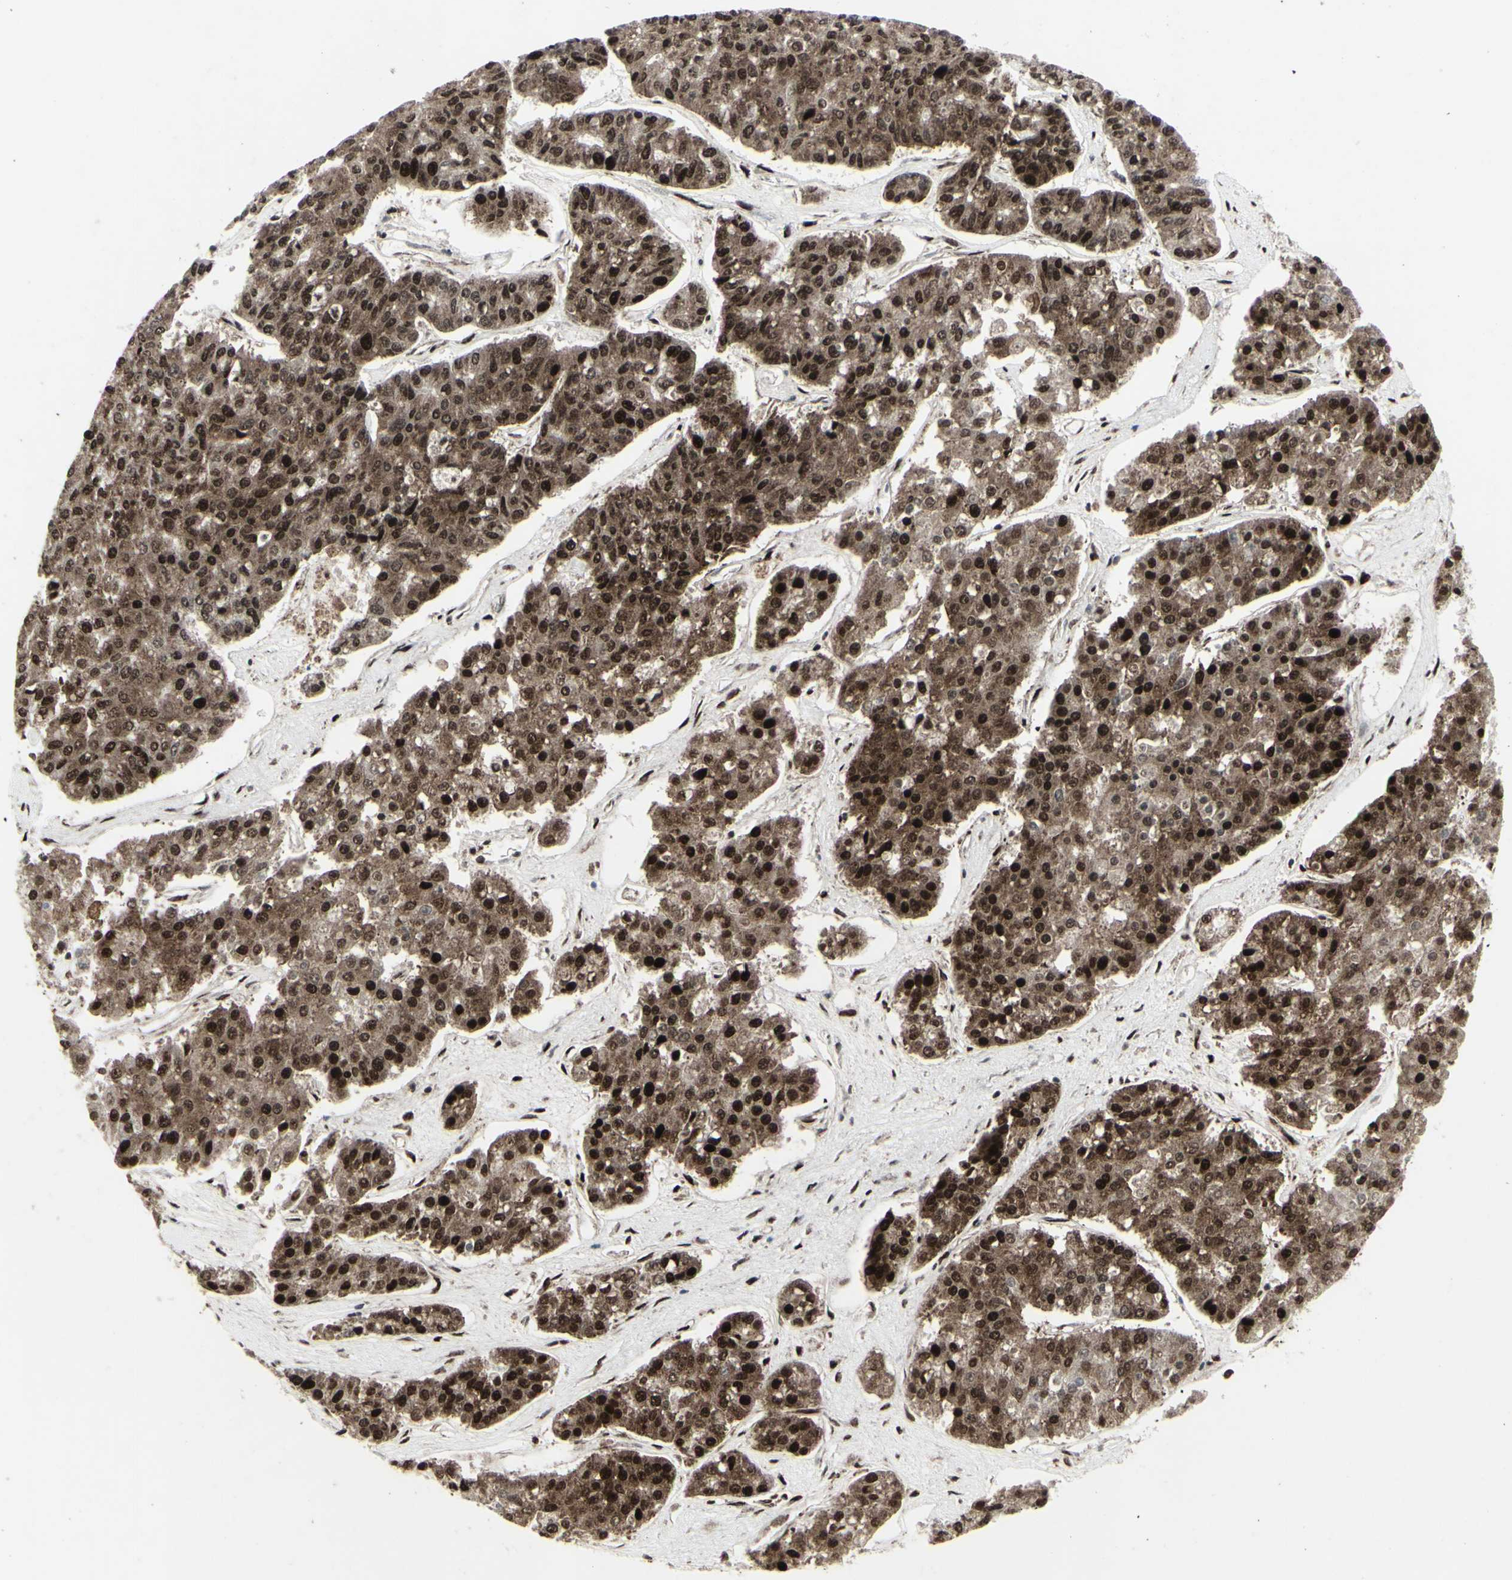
{"staining": {"intensity": "strong", "quantity": ">75%", "location": "cytoplasmic/membranous,nuclear"}, "tissue": "pancreatic cancer", "cell_type": "Tumor cells", "image_type": "cancer", "snomed": [{"axis": "morphology", "description": "Adenocarcinoma, NOS"}, {"axis": "topography", "description": "Pancreas"}], "caption": "An immunohistochemistry (IHC) histopathology image of tumor tissue is shown. Protein staining in brown highlights strong cytoplasmic/membranous and nuclear positivity in pancreatic adenocarcinoma within tumor cells. (IHC, brightfield microscopy, high magnification).", "gene": "U2AF2", "patient": {"sex": "male", "age": 50}}